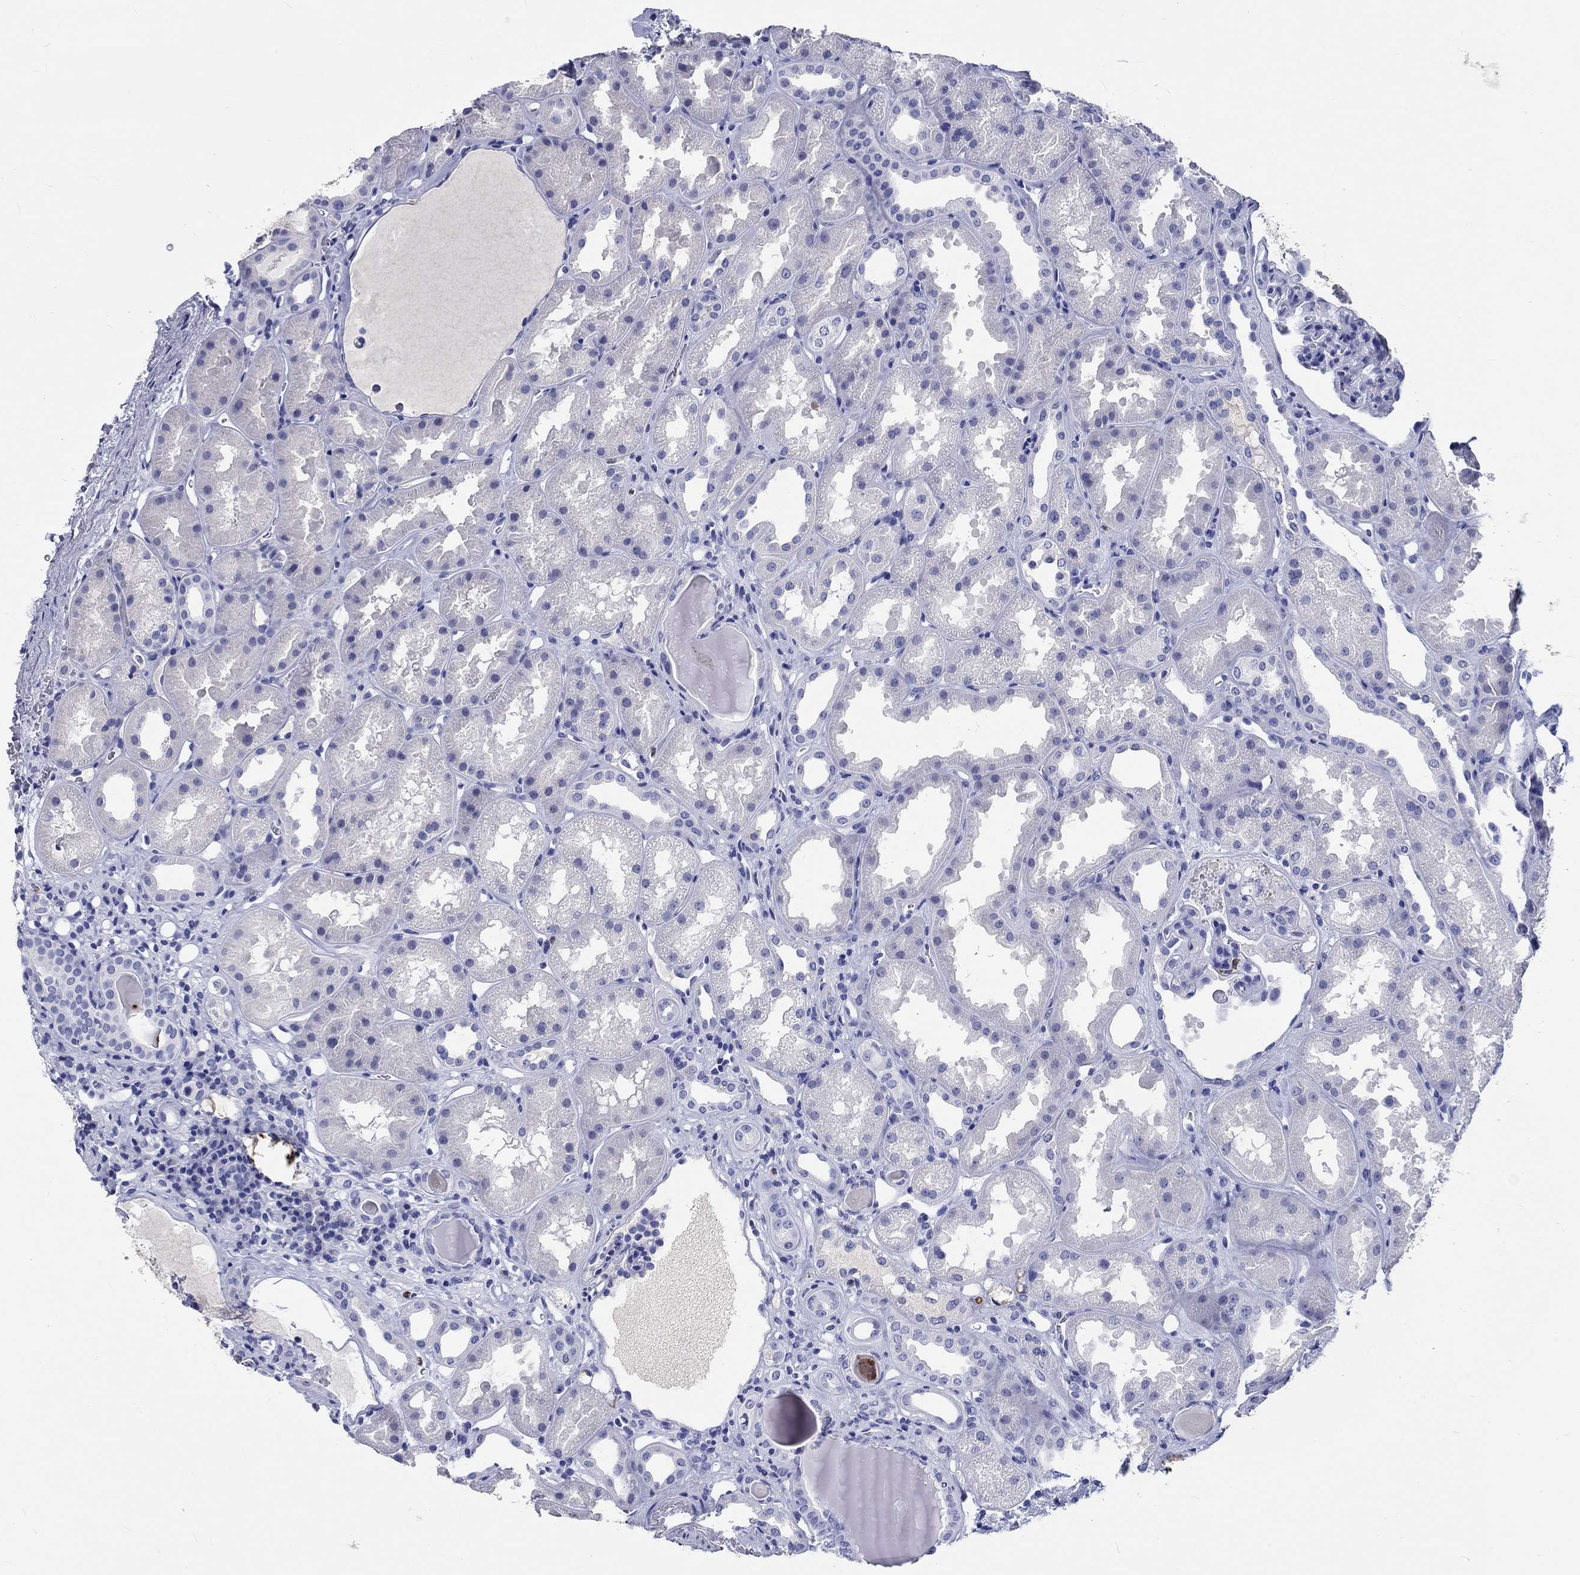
{"staining": {"intensity": "negative", "quantity": "none", "location": "none"}, "tissue": "kidney", "cell_type": "Cells in glomeruli", "image_type": "normal", "snomed": [{"axis": "morphology", "description": "Normal tissue, NOS"}, {"axis": "topography", "description": "Kidney"}], "caption": "The IHC histopathology image has no significant positivity in cells in glomeruli of kidney. (Stains: DAB (3,3'-diaminobenzidine) immunohistochemistry (IHC) with hematoxylin counter stain, Microscopy: brightfield microscopy at high magnification).", "gene": "EPX", "patient": {"sex": "male", "age": 61}}